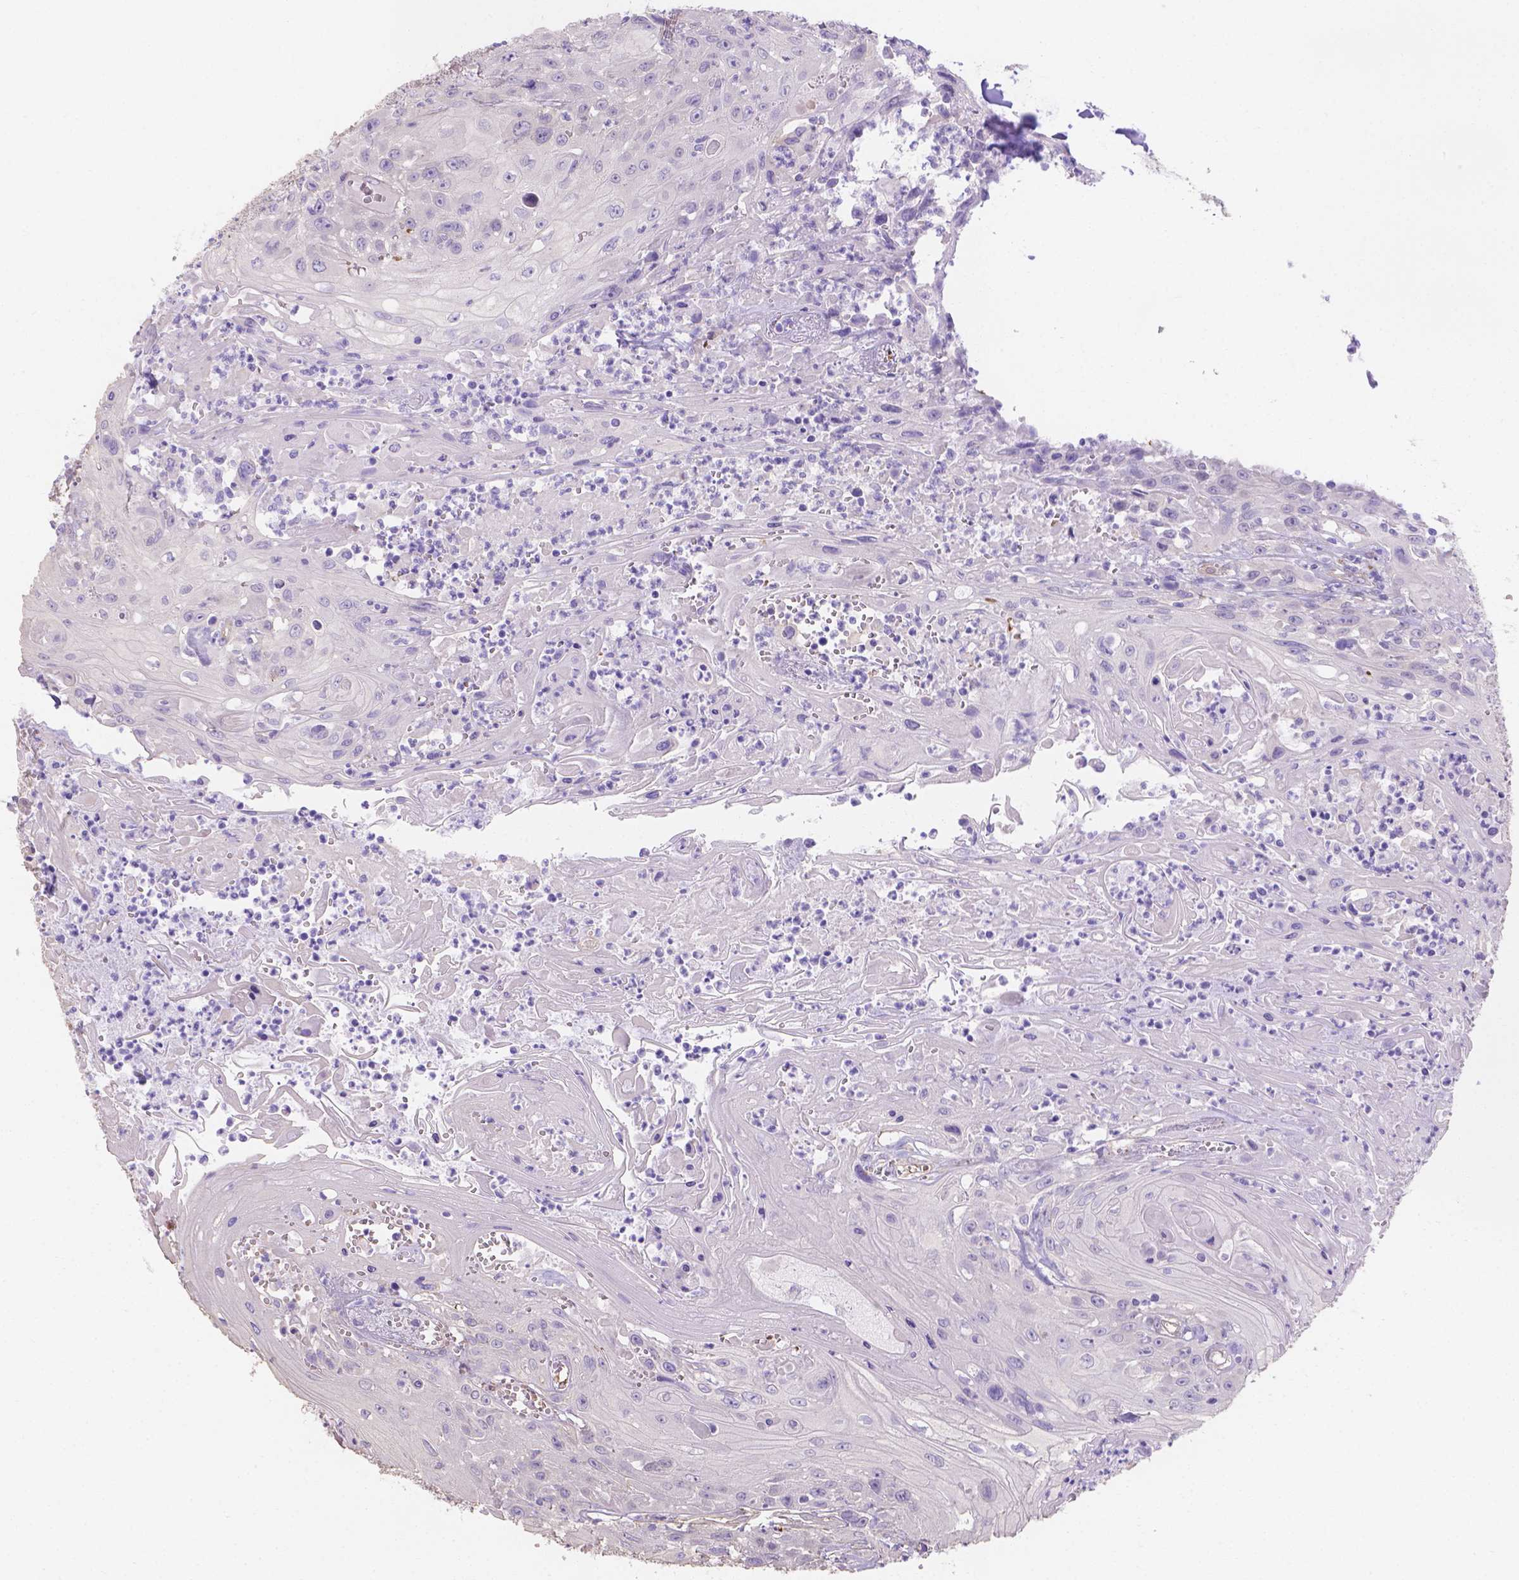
{"staining": {"intensity": "negative", "quantity": "none", "location": "none"}, "tissue": "head and neck cancer", "cell_type": "Tumor cells", "image_type": "cancer", "snomed": [{"axis": "morphology", "description": "Squamous cell carcinoma, NOS"}, {"axis": "topography", "description": "Skin"}, {"axis": "topography", "description": "Head-Neck"}], "caption": "Immunohistochemical staining of human squamous cell carcinoma (head and neck) demonstrates no significant staining in tumor cells.", "gene": "SLC40A1", "patient": {"sex": "male", "age": 80}}